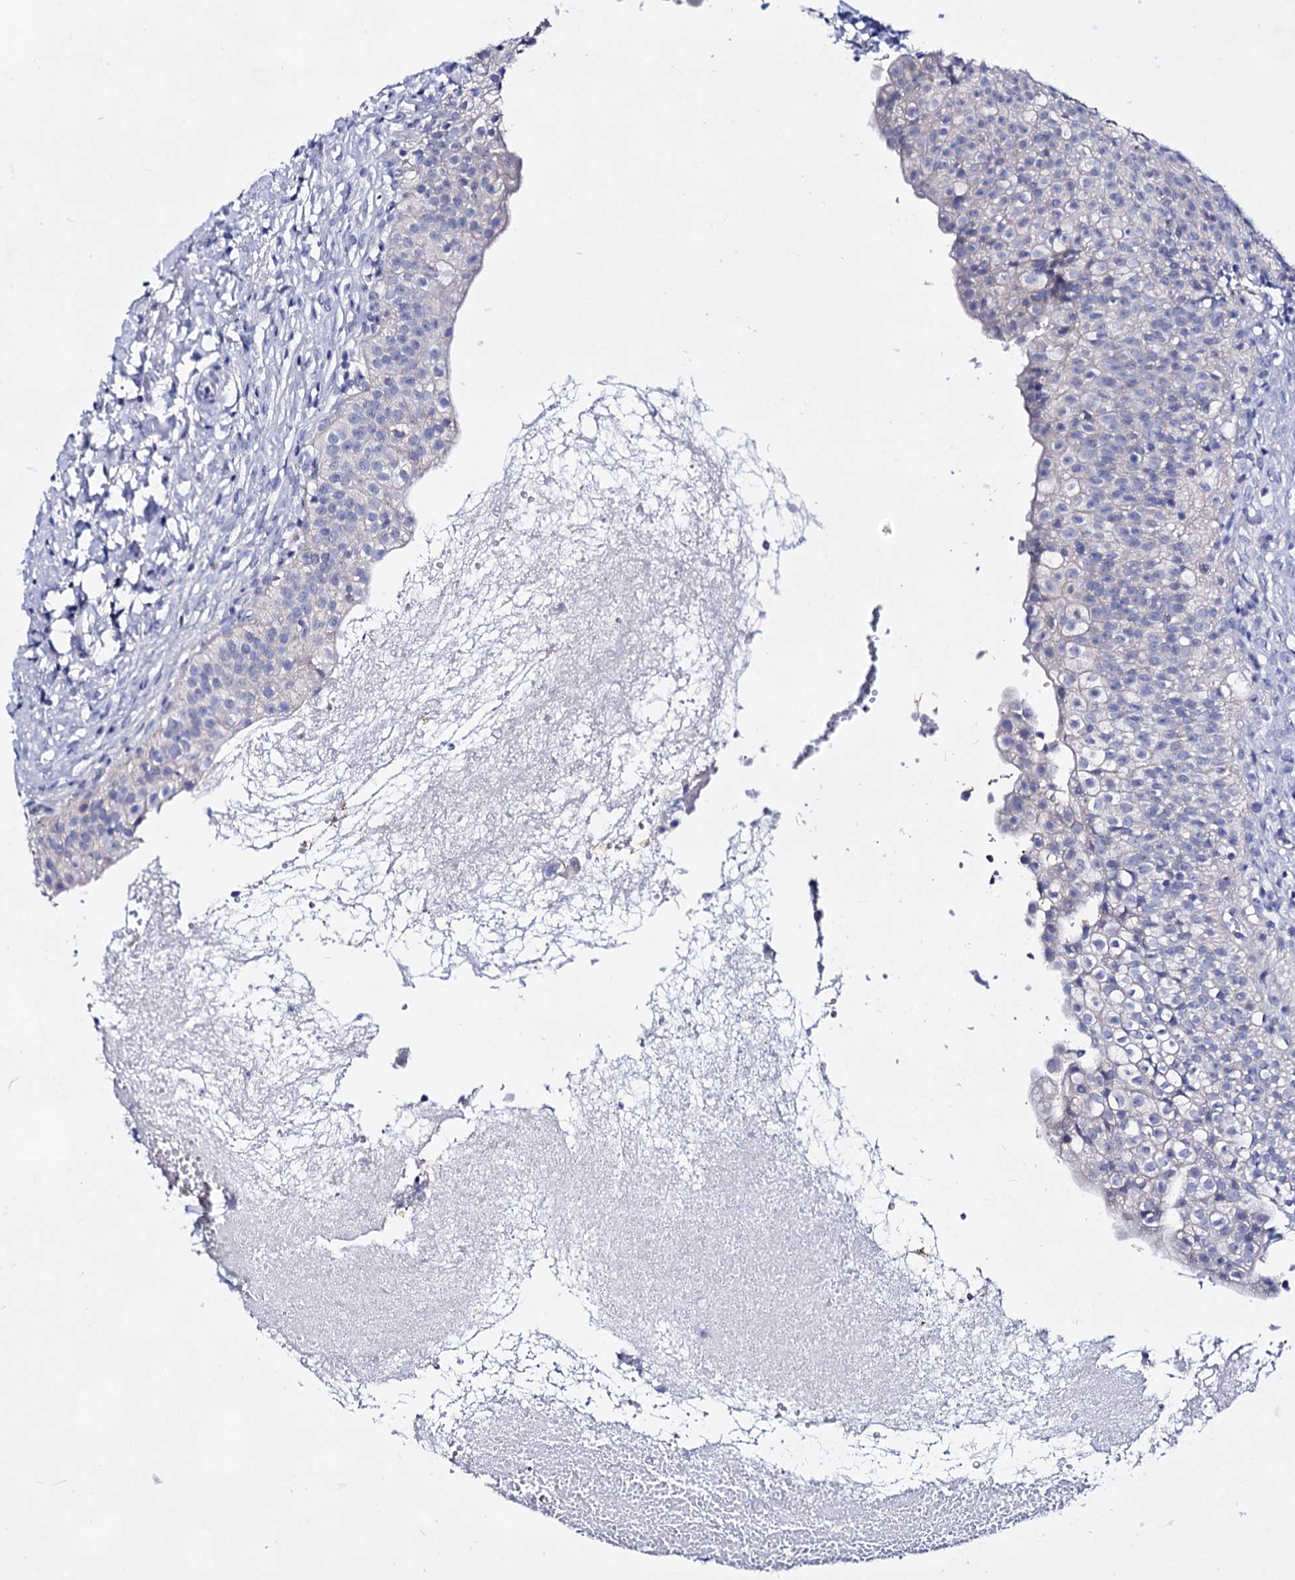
{"staining": {"intensity": "negative", "quantity": "none", "location": "none"}, "tissue": "urinary bladder", "cell_type": "Urothelial cells", "image_type": "normal", "snomed": [{"axis": "morphology", "description": "Normal tissue, NOS"}, {"axis": "topography", "description": "Urinary bladder"}], "caption": "IHC micrograph of benign urinary bladder stained for a protein (brown), which reveals no positivity in urothelial cells. (Brightfield microscopy of DAB (3,3'-diaminobenzidine) immunohistochemistry (IHC) at high magnification).", "gene": "PLIN1", "patient": {"sex": "male", "age": 55}}